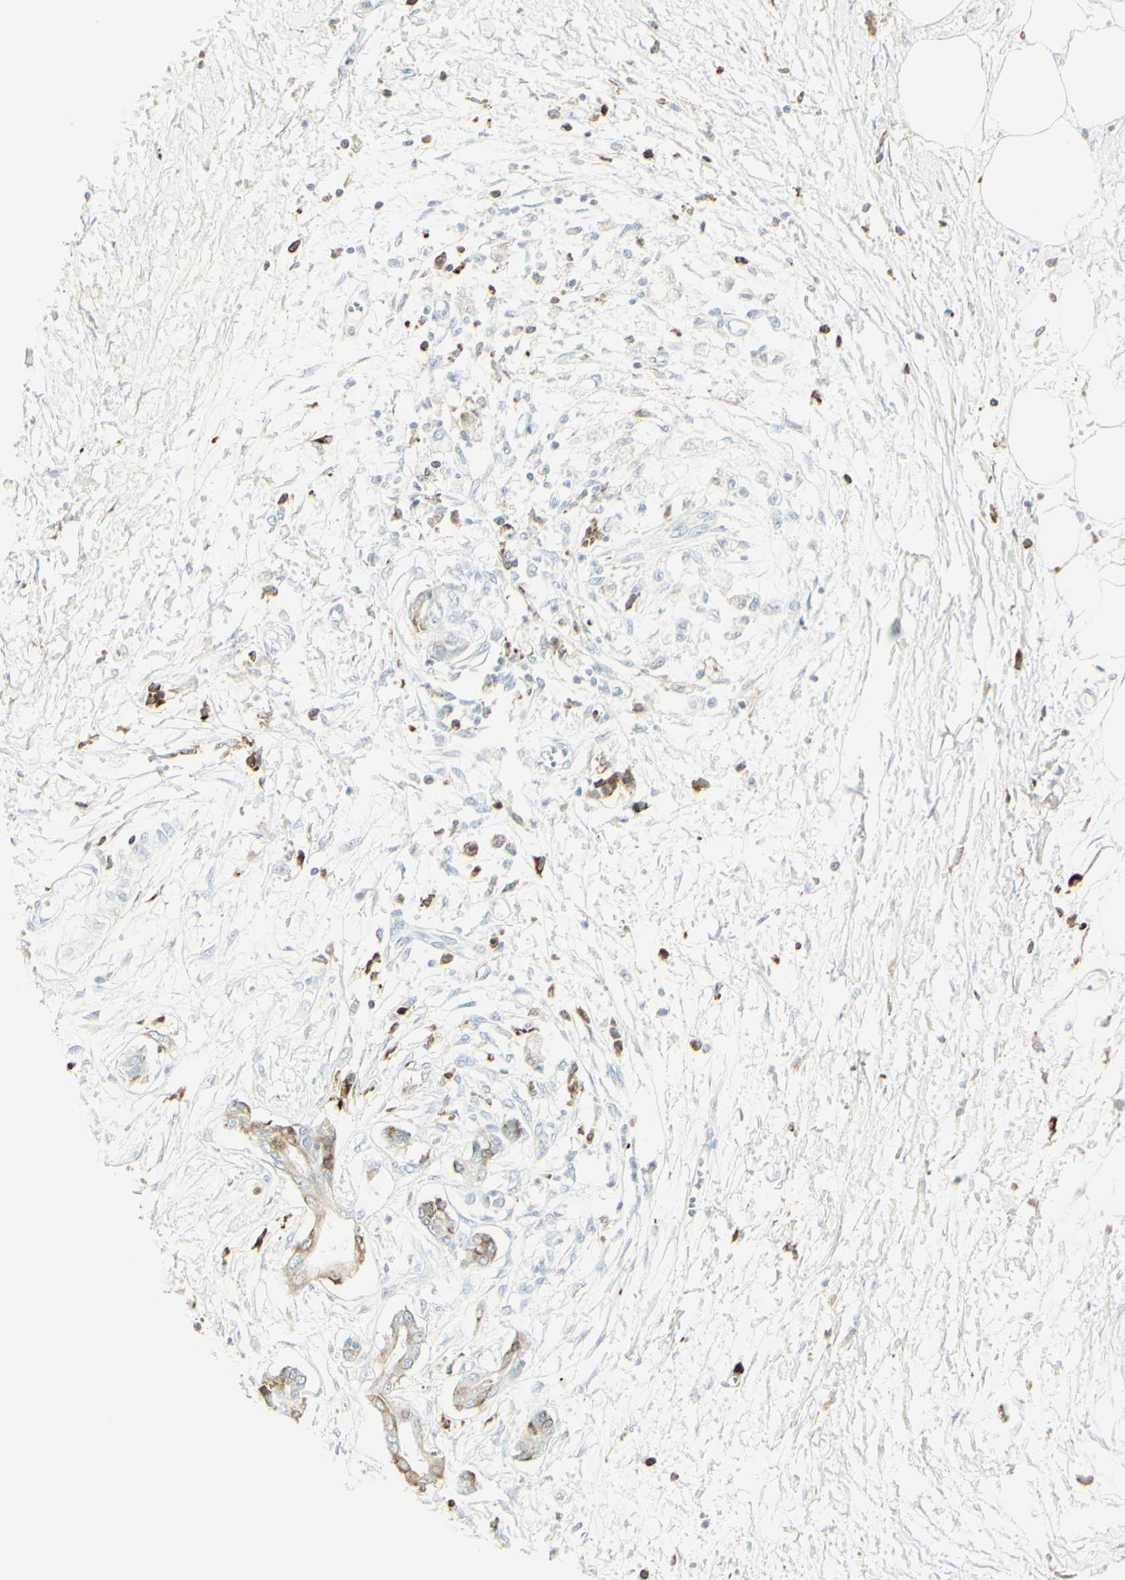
{"staining": {"intensity": "strong", "quantity": "25%-75%", "location": "cytoplasmic/membranous"}, "tissue": "pancreatic cancer", "cell_type": "Tumor cells", "image_type": "cancer", "snomed": [{"axis": "morphology", "description": "Adenocarcinoma, NOS"}, {"axis": "topography", "description": "Pancreas"}], "caption": "Immunohistochemistry (IHC) image of human adenocarcinoma (pancreatic) stained for a protein (brown), which displays high levels of strong cytoplasmic/membranous staining in about 25%-75% of tumor cells.", "gene": "MDK", "patient": {"sex": "male", "age": 56}}